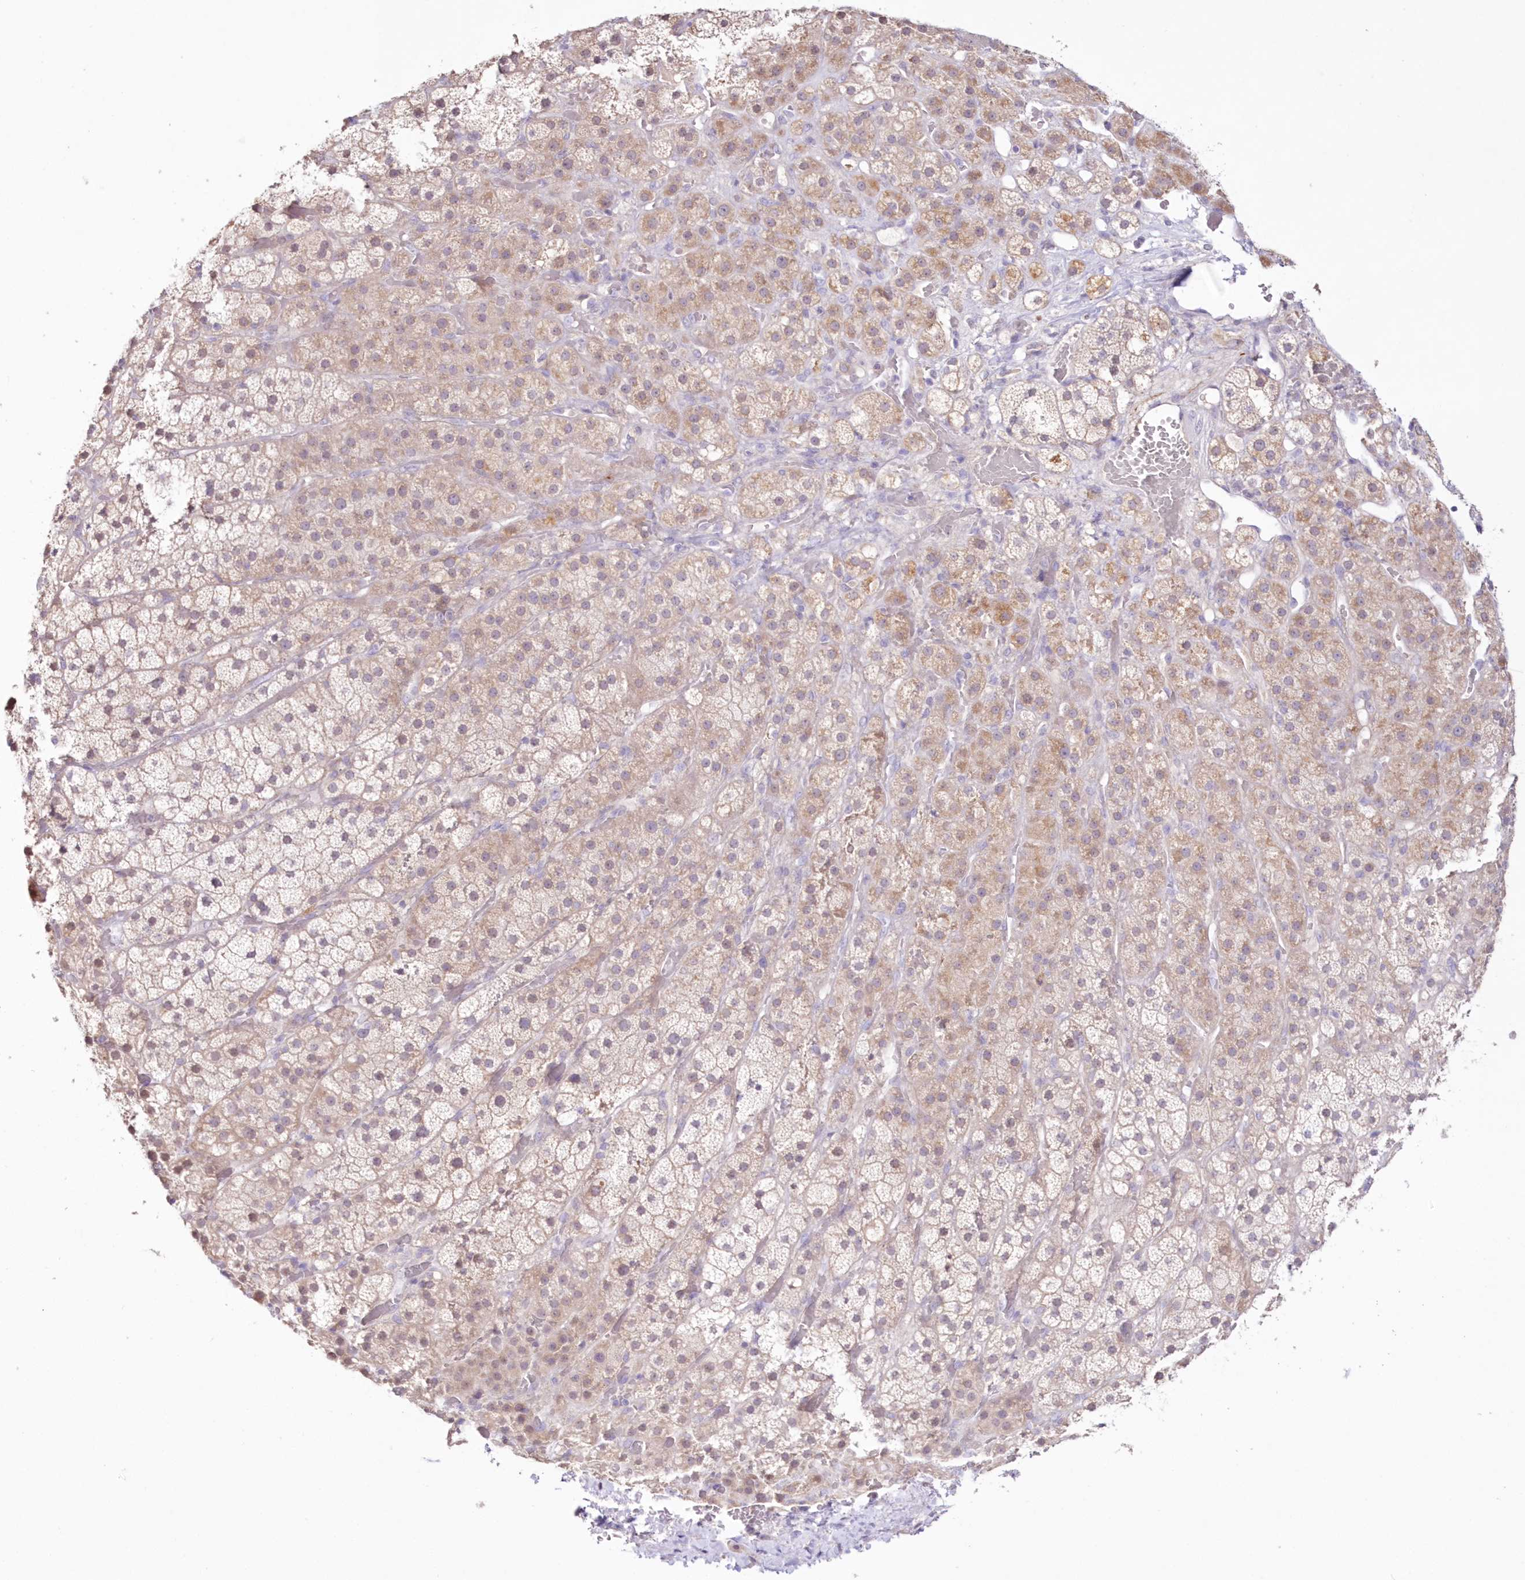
{"staining": {"intensity": "moderate", "quantity": "25%-75%", "location": "cytoplasmic/membranous"}, "tissue": "adrenal gland", "cell_type": "Glandular cells", "image_type": "normal", "snomed": [{"axis": "morphology", "description": "Normal tissue, NOS"}, {"axis": "topography", "description": "Adrenal gland"}], "caption": "Moderate cytoplasmic/membranous staining is seen in approximately 25%-75% of glandular cells in normal adrenal gland.", "gene": "NEU4", "patient": {"sex": "male", "age": 57}}